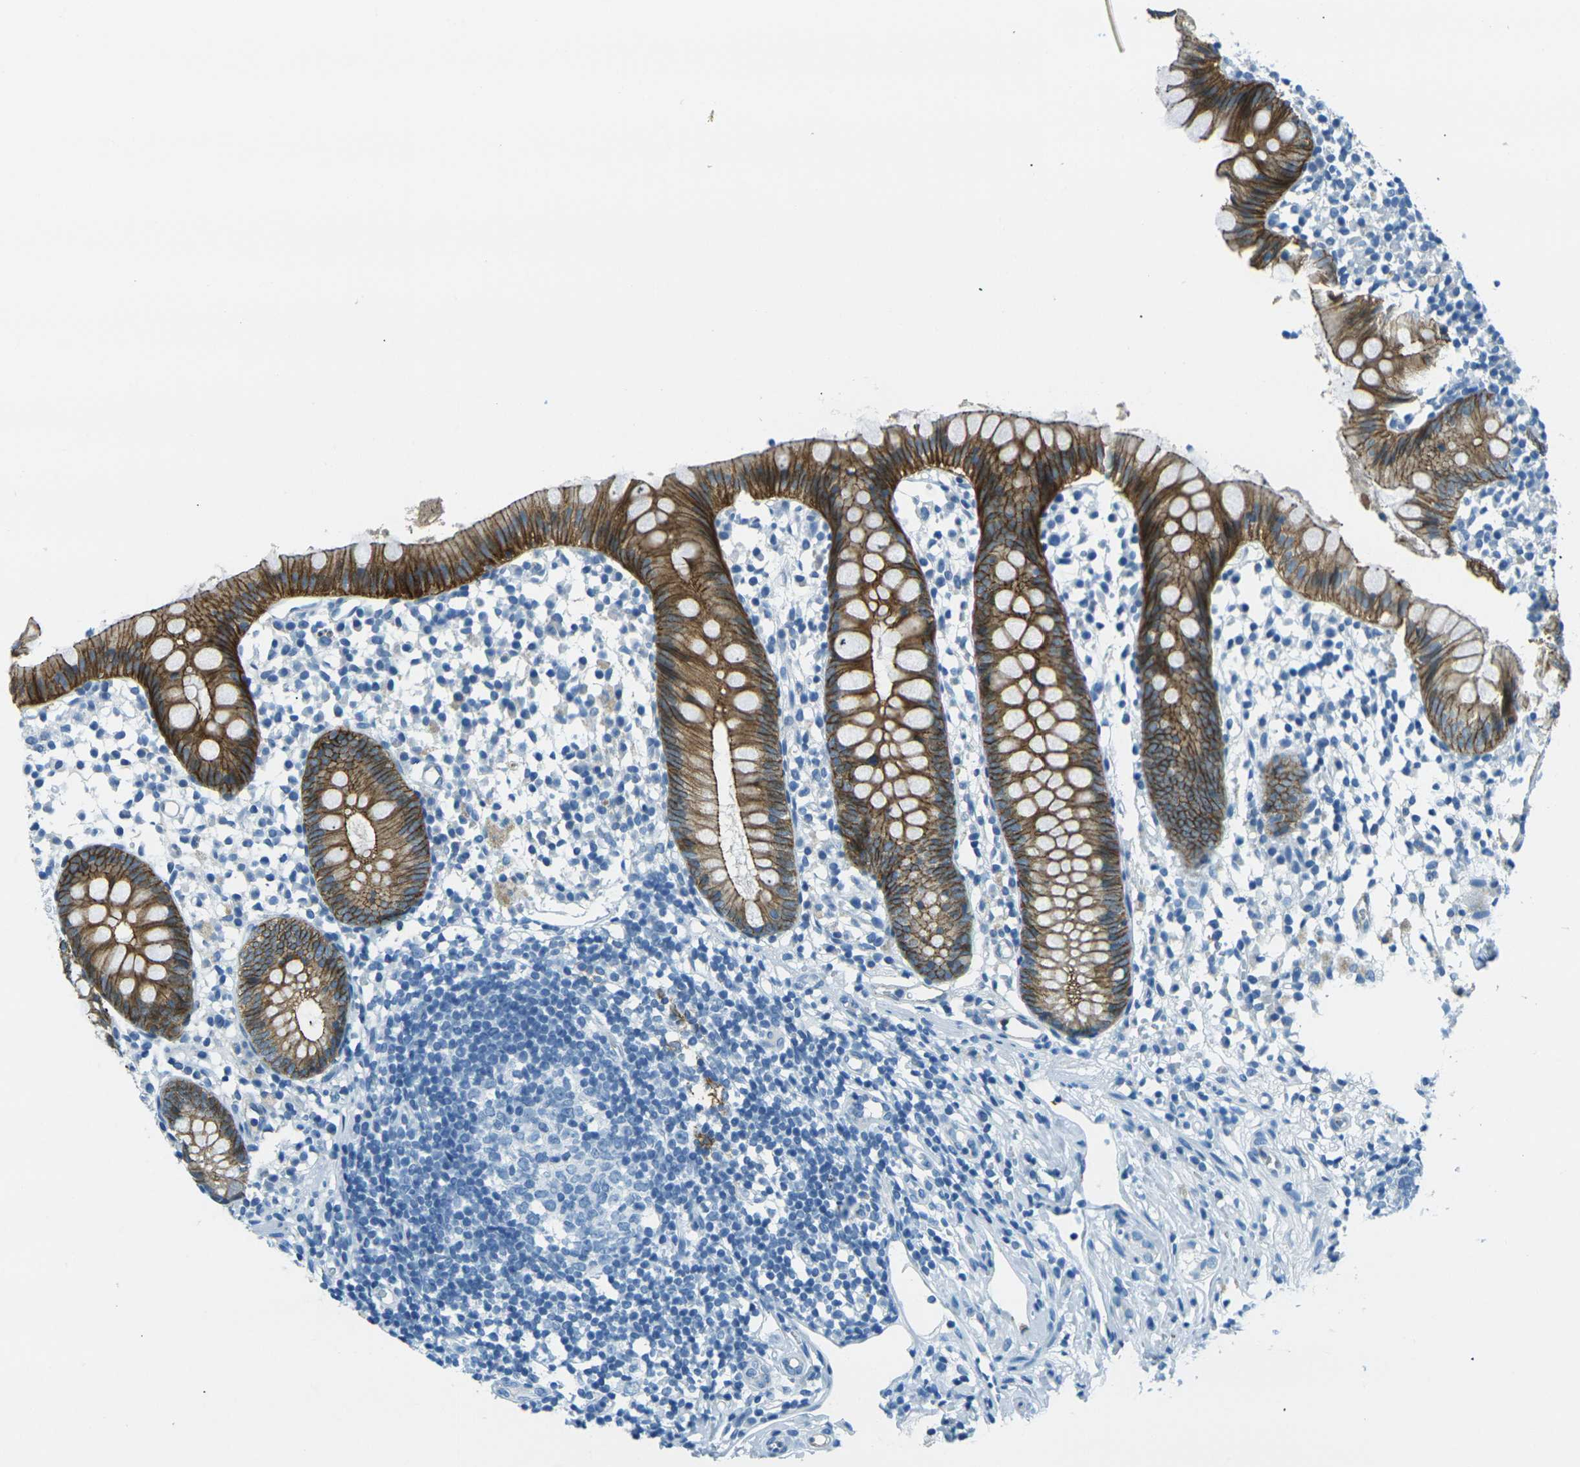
{"staining": {"intensity": "strong", "quantity": ">75%", "location": "cytoplasmic/membranous"}, "tissue": "appendix", "cell_type": "Glandular cells", "image_type": "normal", "snomed": [{"axis": "morphology", "description": "Normal tissue, NOS"}, {"axis": "topography", "description": "Appendix"}], "caption": "Benign appendix displays strong cytoplasmic/membranous positivity in about >75% of glandular cells.", "gene": "OCLN", "patient": {"sex": "female", "age": 20}}